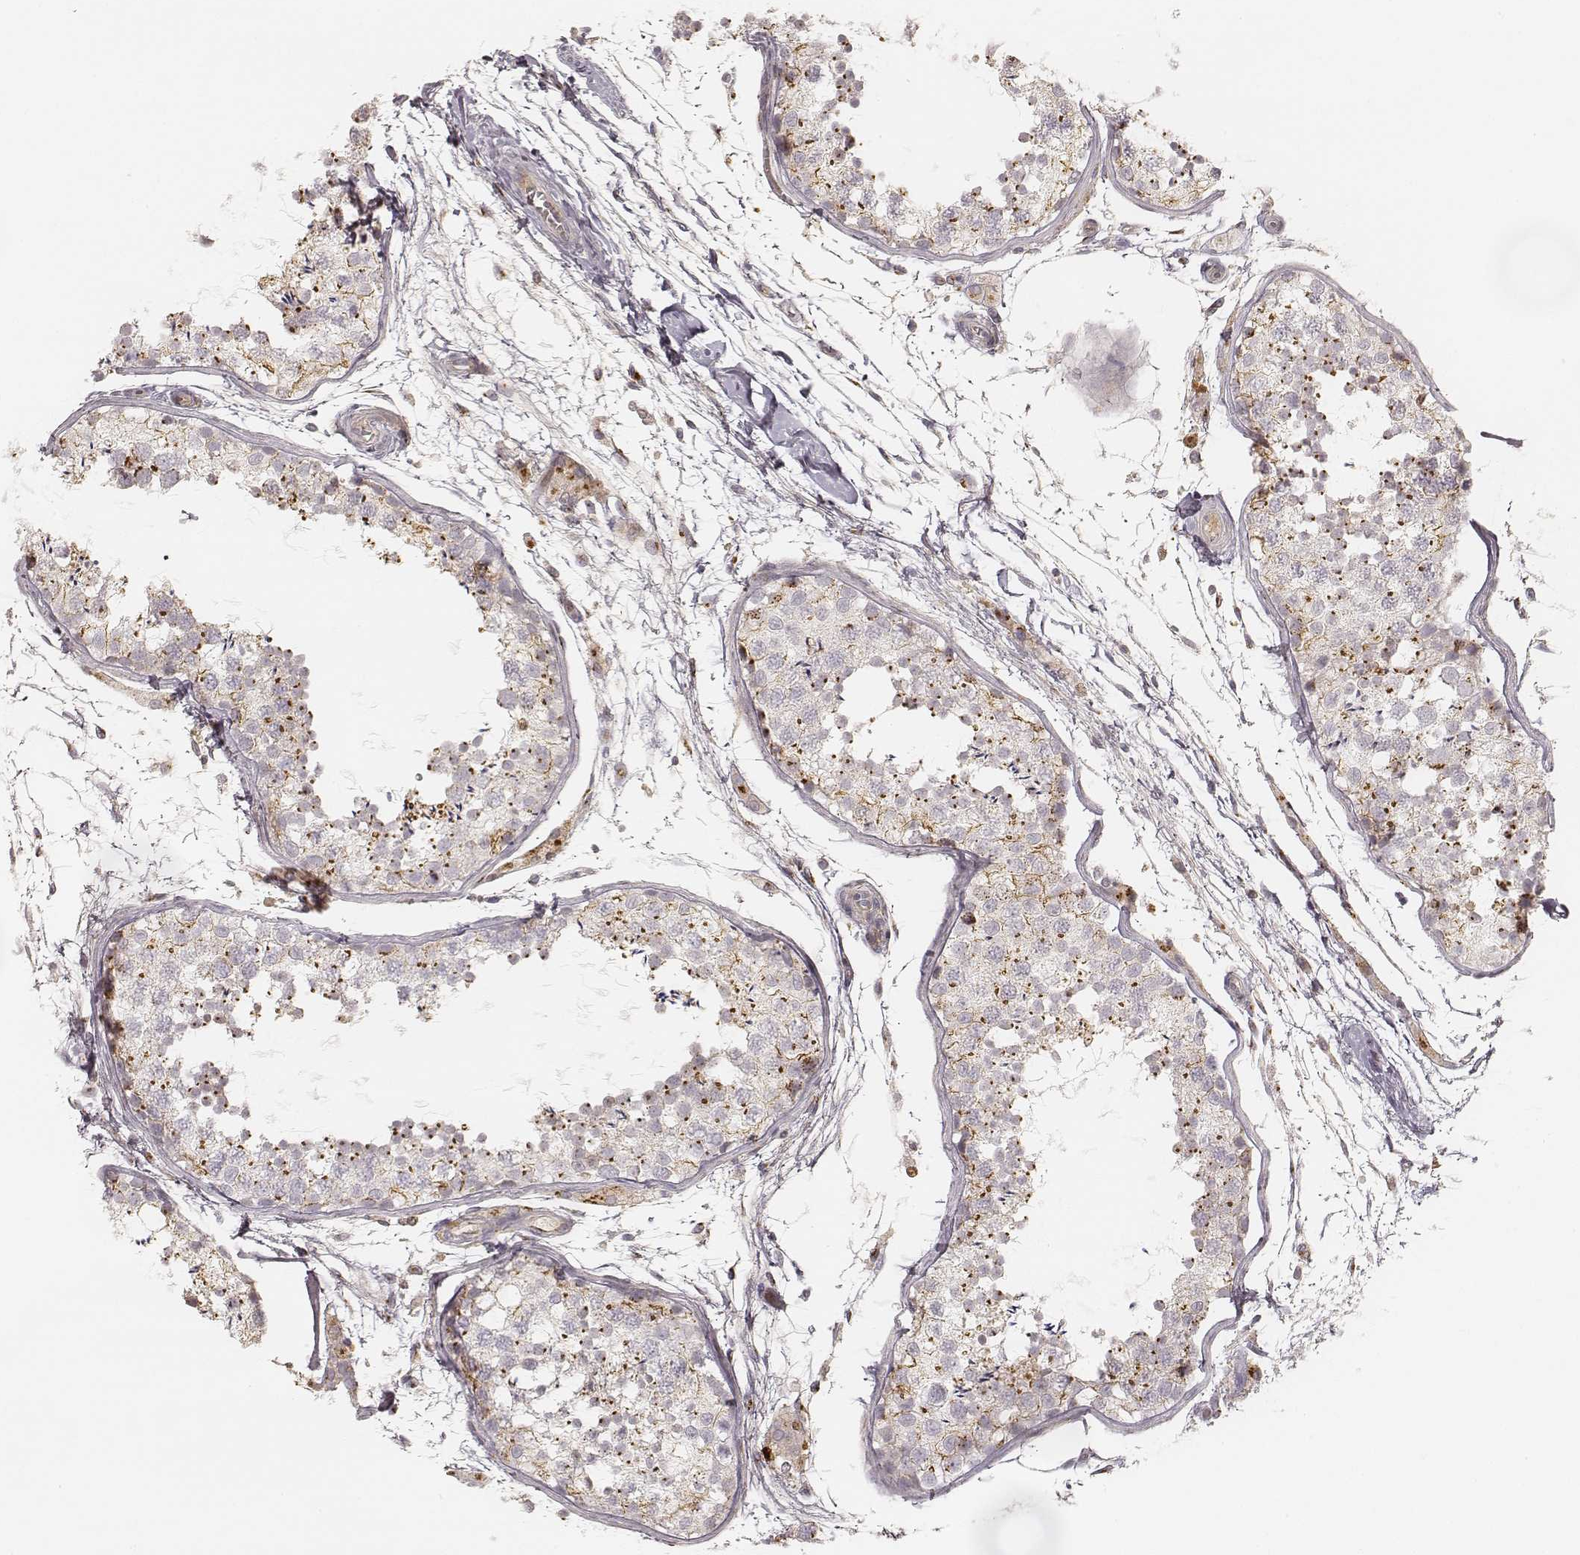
{"staining": {"intensity": "strong", "quantity": "25%-75%", "location": "cytoplasmic/membranous"}, "tissue": "testis", "cell_type": "Cells in seminiferous ducts", "image_type": "normal", "snomed": [{"axis": "morphology", "description": "Normal tissue, NOS"}, {"axis": "topography", "description": "Testis"}], "caption": "Strong cytoplasmic/membranous protein staining is present in approximately 25%-75% of cells in seminiferous ducts in testis.", "gene": "GORASP2", "patient": {"sex": "male", "age": 29}}